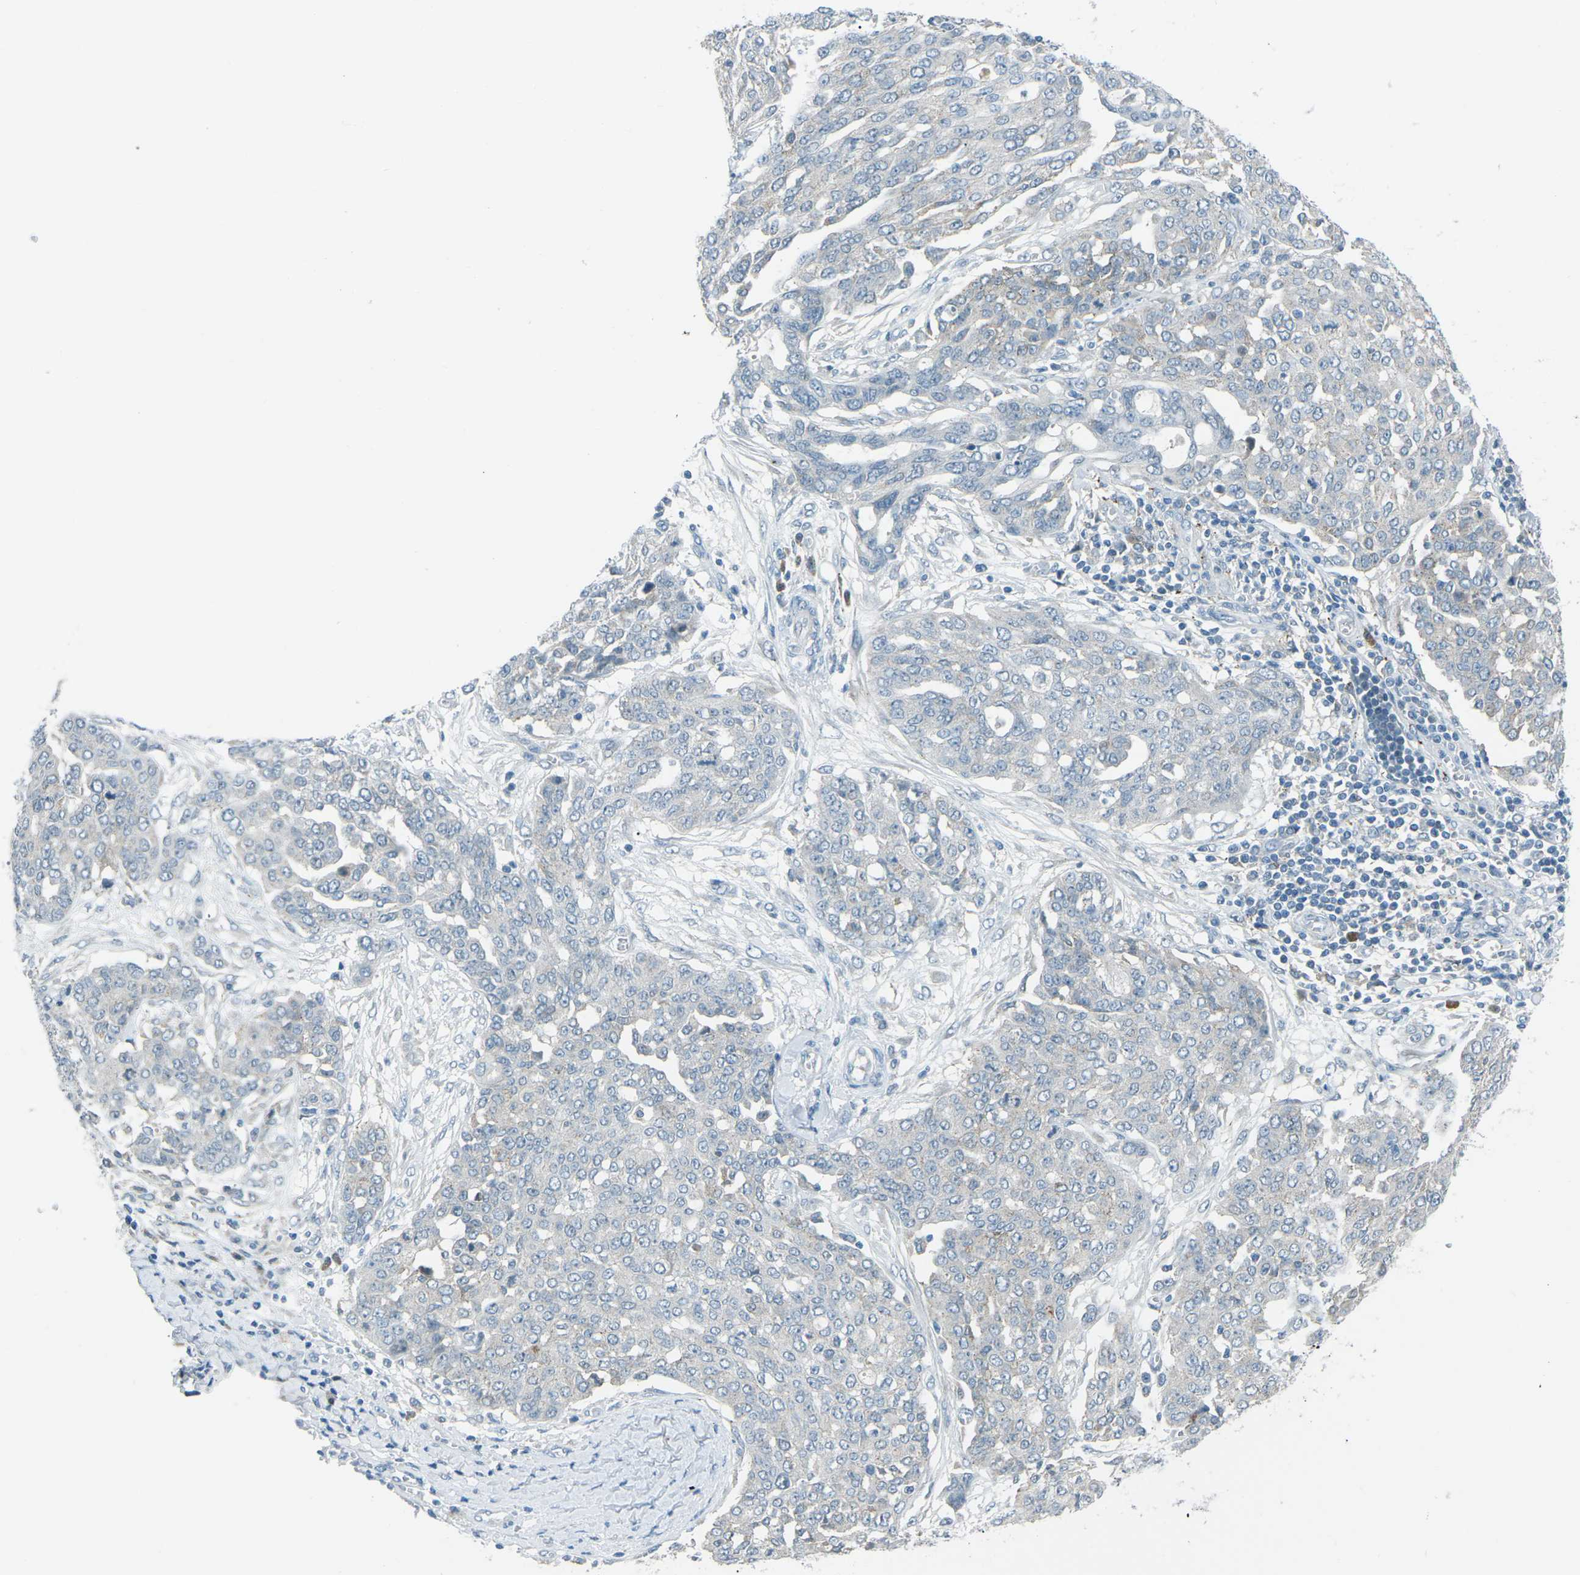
{"staining": {"intensity": "negative", "quantity": "none", "location": "none"}, "tissue": "ovarian cancer", "cell_type": "Tumor cells", "image_type": "cancer", "snomed": [{"axis": "morphology", "description": "Cystadenocarcinoma, serous, NOS"}, {"axis": "topography", "description": "Soft tissue"}, {"axis": "topography", "description": "Ovary"}], "caption": "IHC of serous cystadenocarcinoma (ovarian) reveals no expression in tumor cells.", "gene": "PRKCA", "patient": {"sex": "female", "age": 57}}